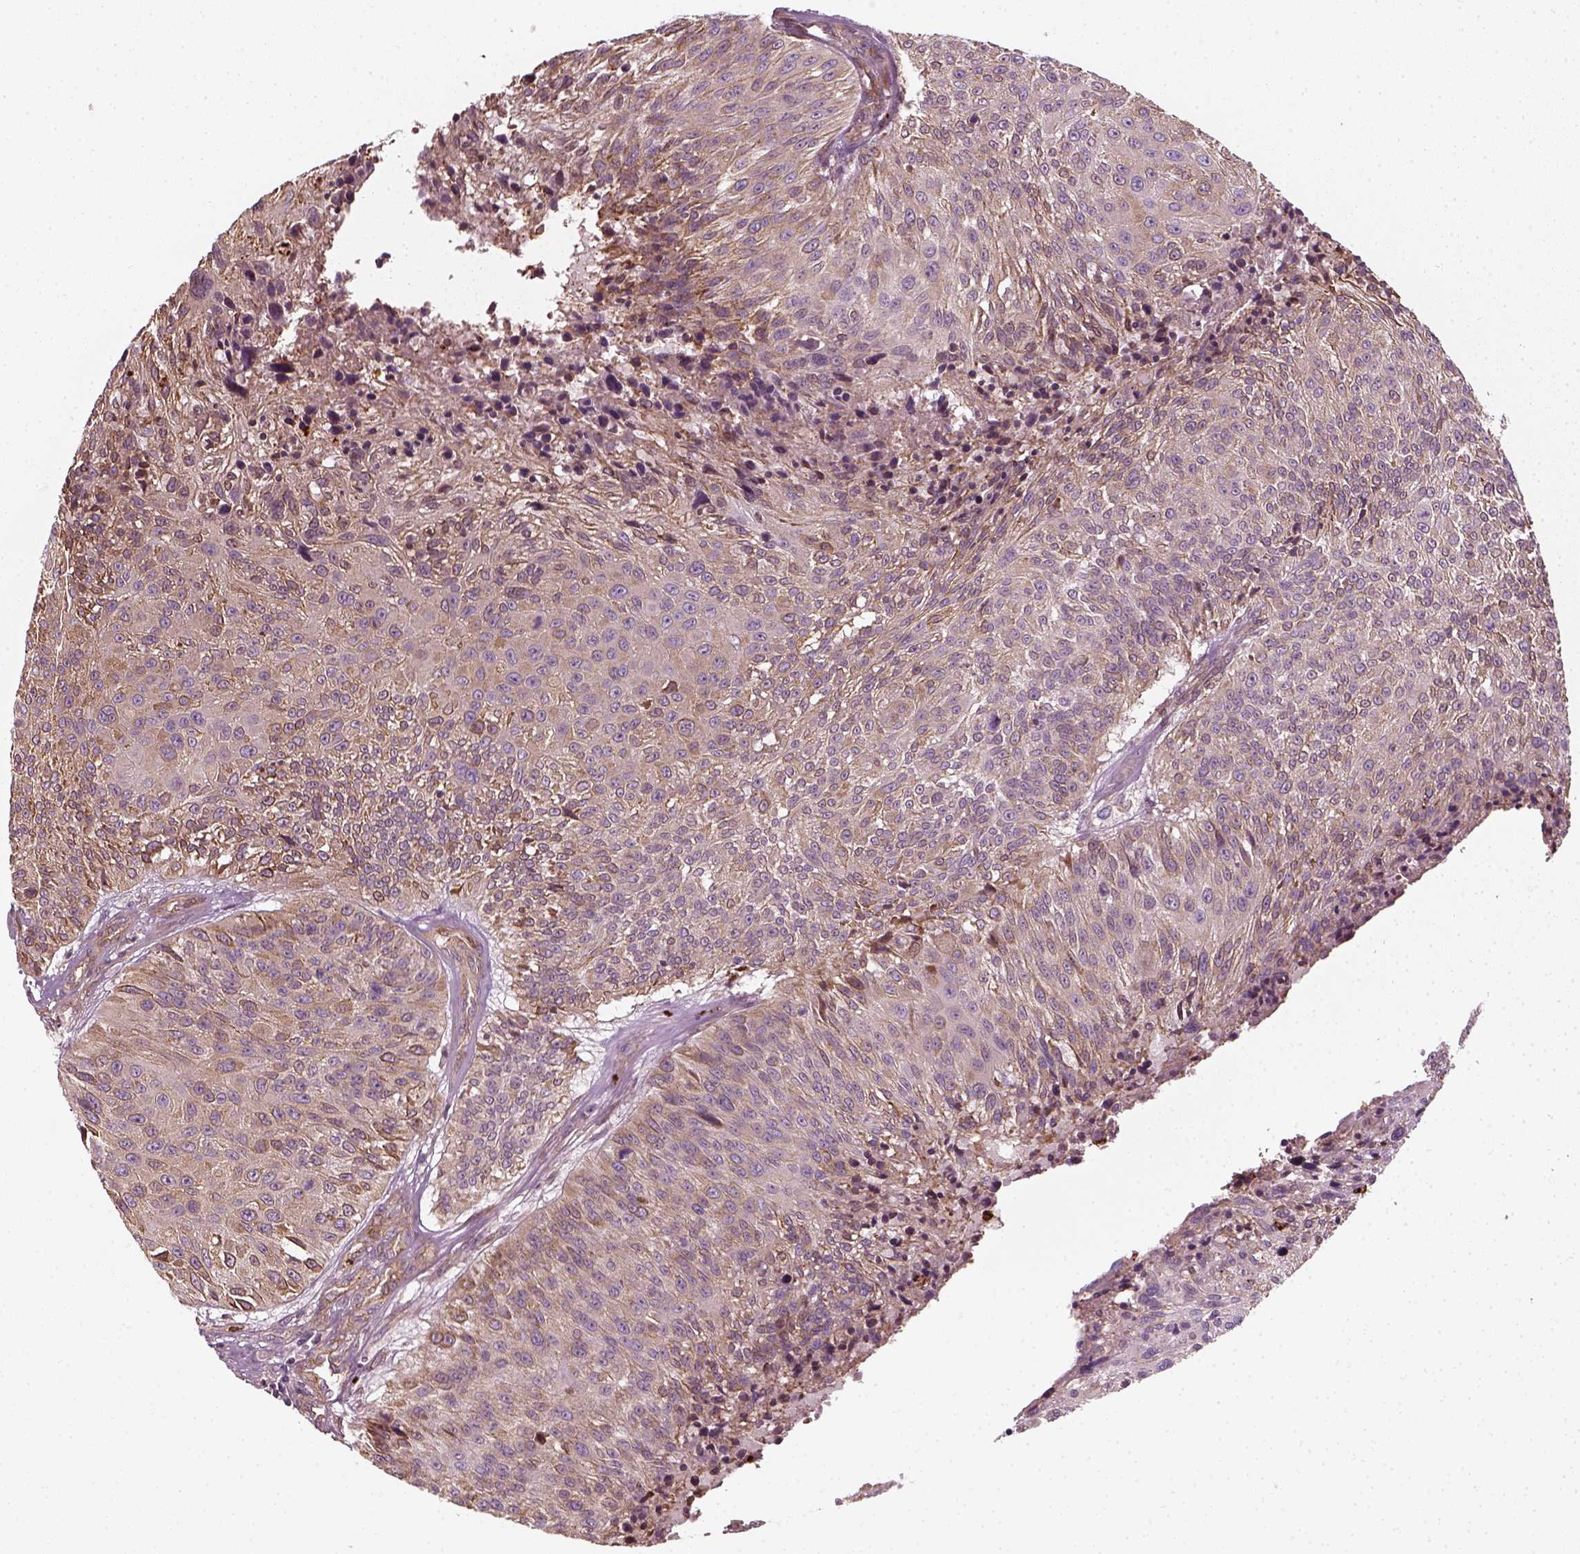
{"staining": {"intensity": "weak", "quantity": ">75%", "location": "cytoplasmic/membranous"}, "tissue": "urothelial cancer", "cell_type": "Tumor cells", "image_type": "cancer", "snomed": [{"axis": "morphology", "description": "Urothelial carcinoma, NOS"}, {"axis": "topography", "description": "Urinary bladder"}], "caption": "IHC histopathology image of neoplastic tissue: human urothelial cancer stained using immunohistochemistry (IHC) exhibits low levels of weak protein expression localized specifically in the cytoplasmic/membranous of tumor cells, appearing as a cytoplasmic/membranous brown color.", "gene": "NPTN", "patient": {"sex": "male", "age": 55}}